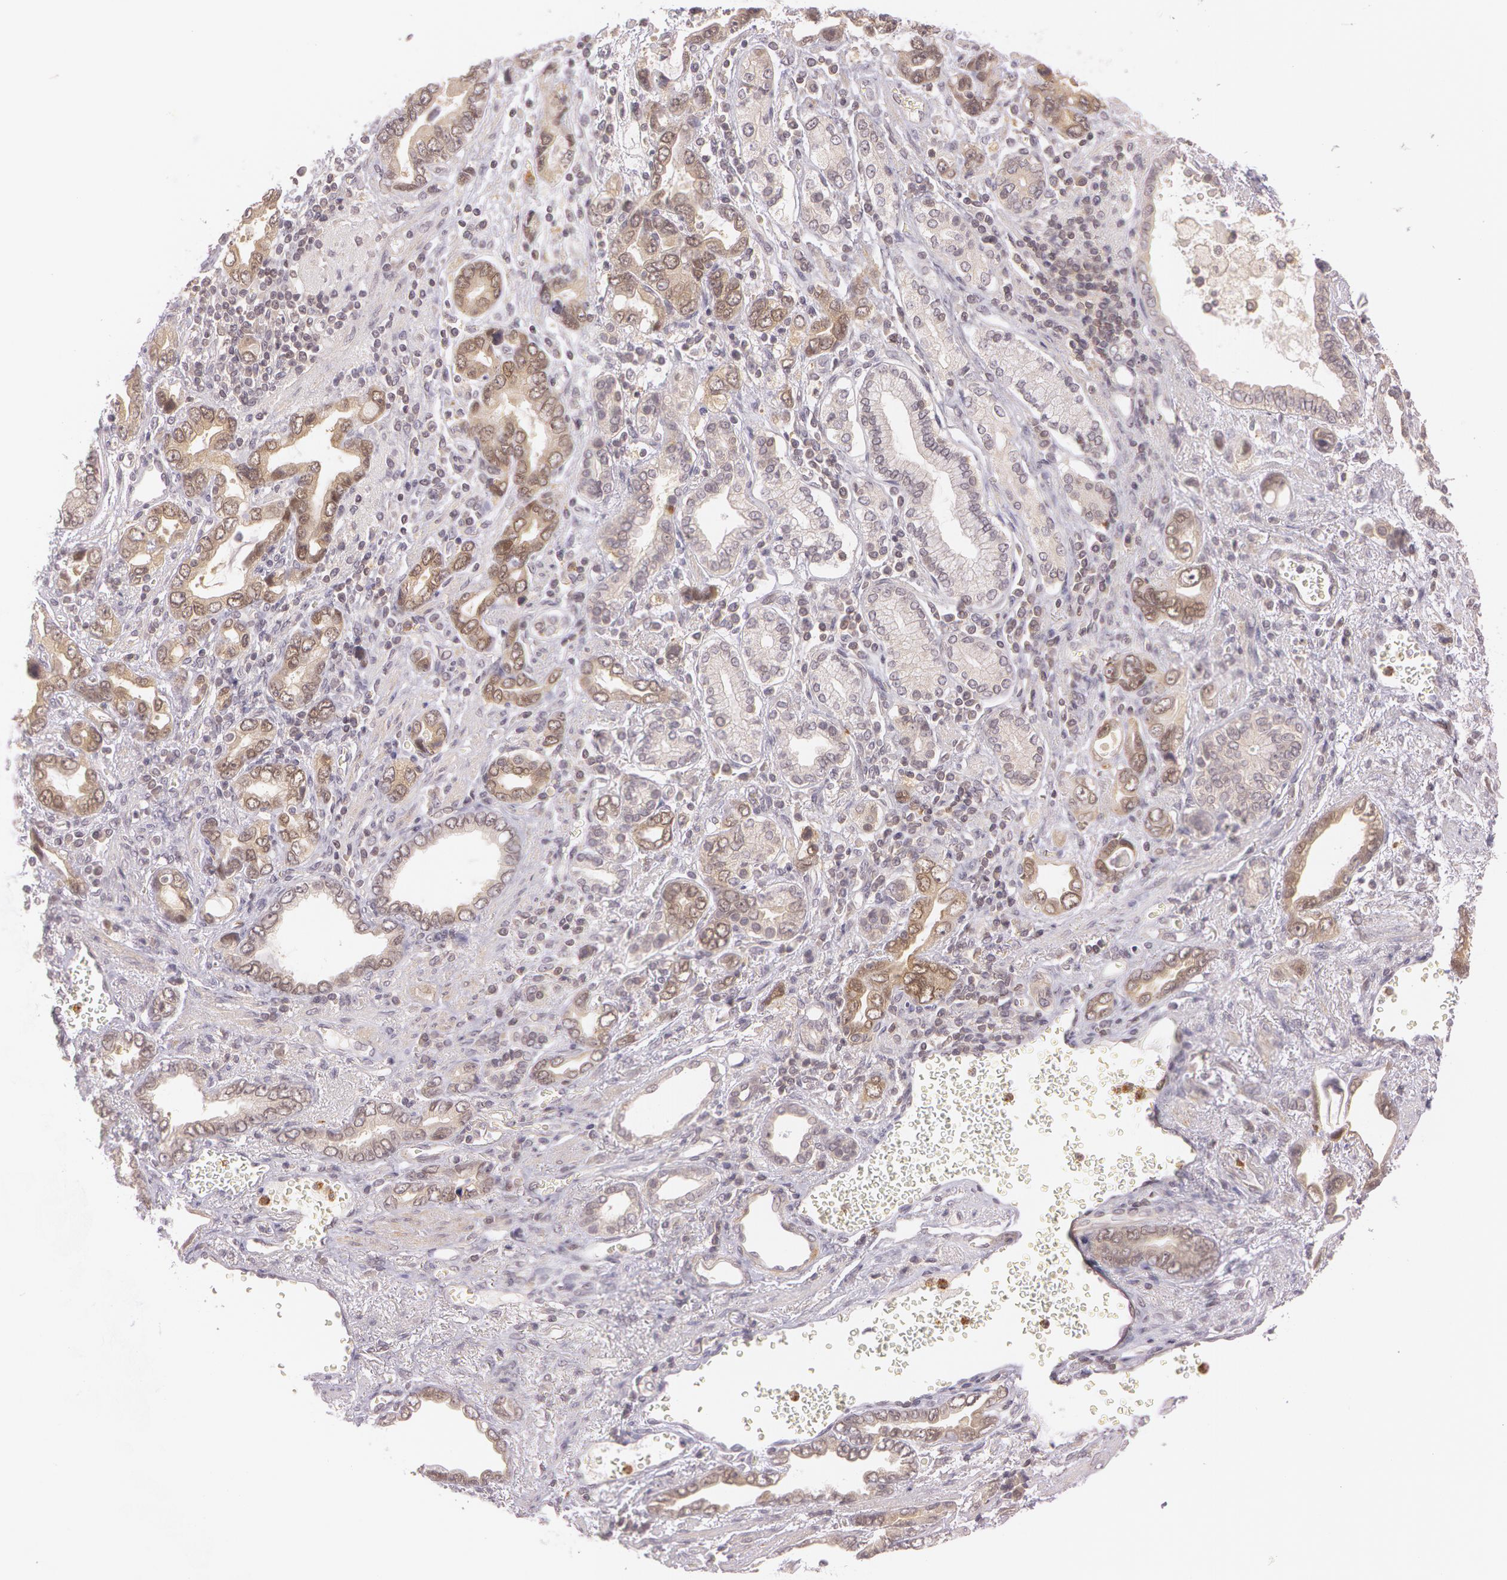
{"staining": {"intensity": "moderate", "quantity": ">75%", "location": "cytoplasmic/membranous"}, "tissue": "stomach cancer", "cell_type": "Tumor cells", "image_type": "cancer", "snomed": [{"axis": "morphology", "description": "Adenocarcinoma, NOS"}, {"axis": "topography", "description": "Stomach"}], "caption": "This image reveals immunohistochemistry staining of adenocarcinoma (stomach), with medium moderate cytoplasmic/membranous staining in about >75% of tumor cells.", "gene": "ATG2B", "patient": {"sex": "male", "age": 78}}